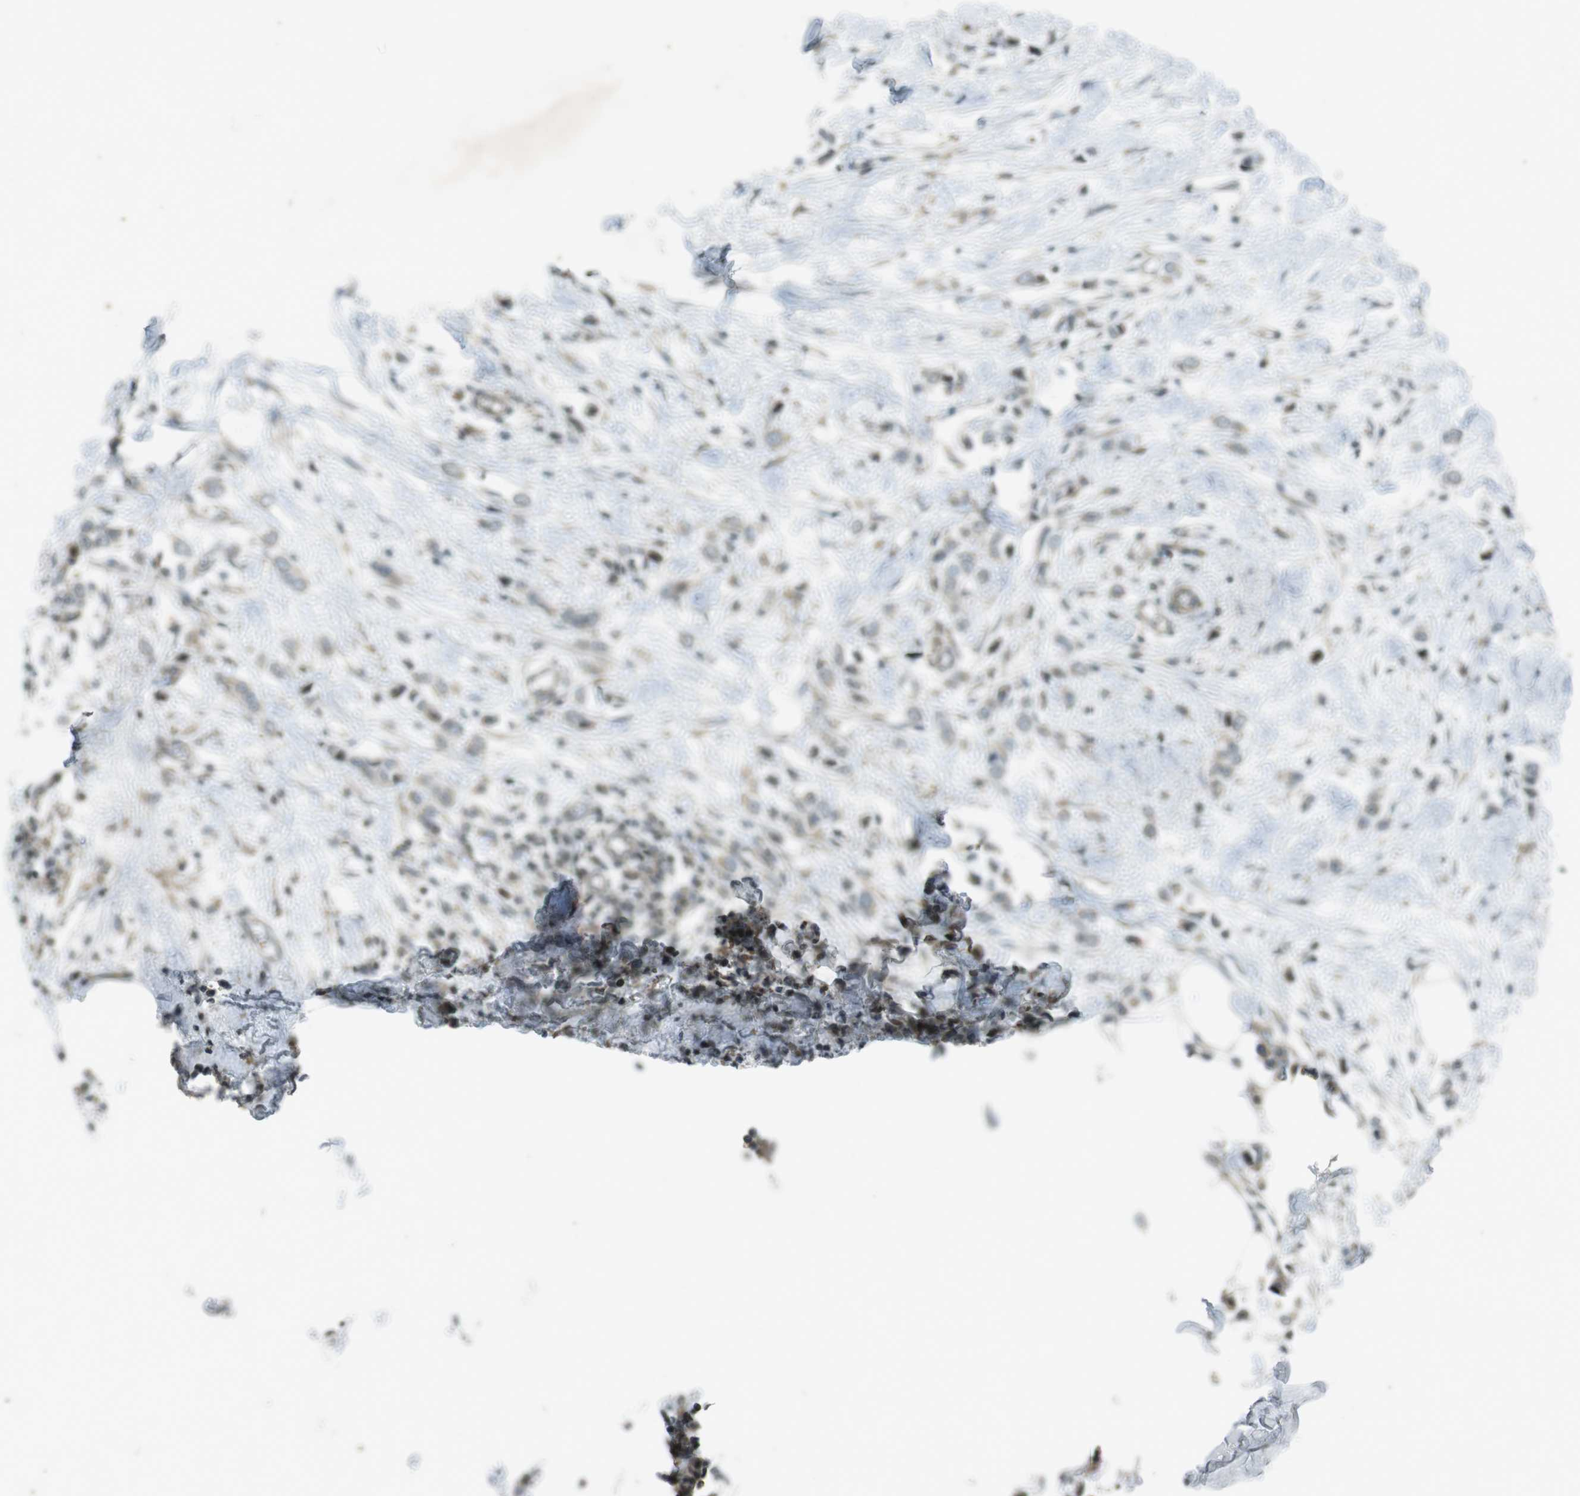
{"staining": {"intensity": "weak", "quantity": ">75%", "location": "cytoplasmic/membranous"}, "tissue": "breast cancer", "cell_type": "Tumor cells", "image_type": "cancer", "snomed": [{"axis": "morphology", "description": "Lobular carcinoma"}, {"axis": "topography", "description": "Breast"}], "caption": "Protein analysis of breast lobular carcinoma tissue exhibits weak cytoplasmic/membranous staining in about >75% of tumor cells.", "gene": "ZYX", "patient": {"sex": "female", "age": 51}}